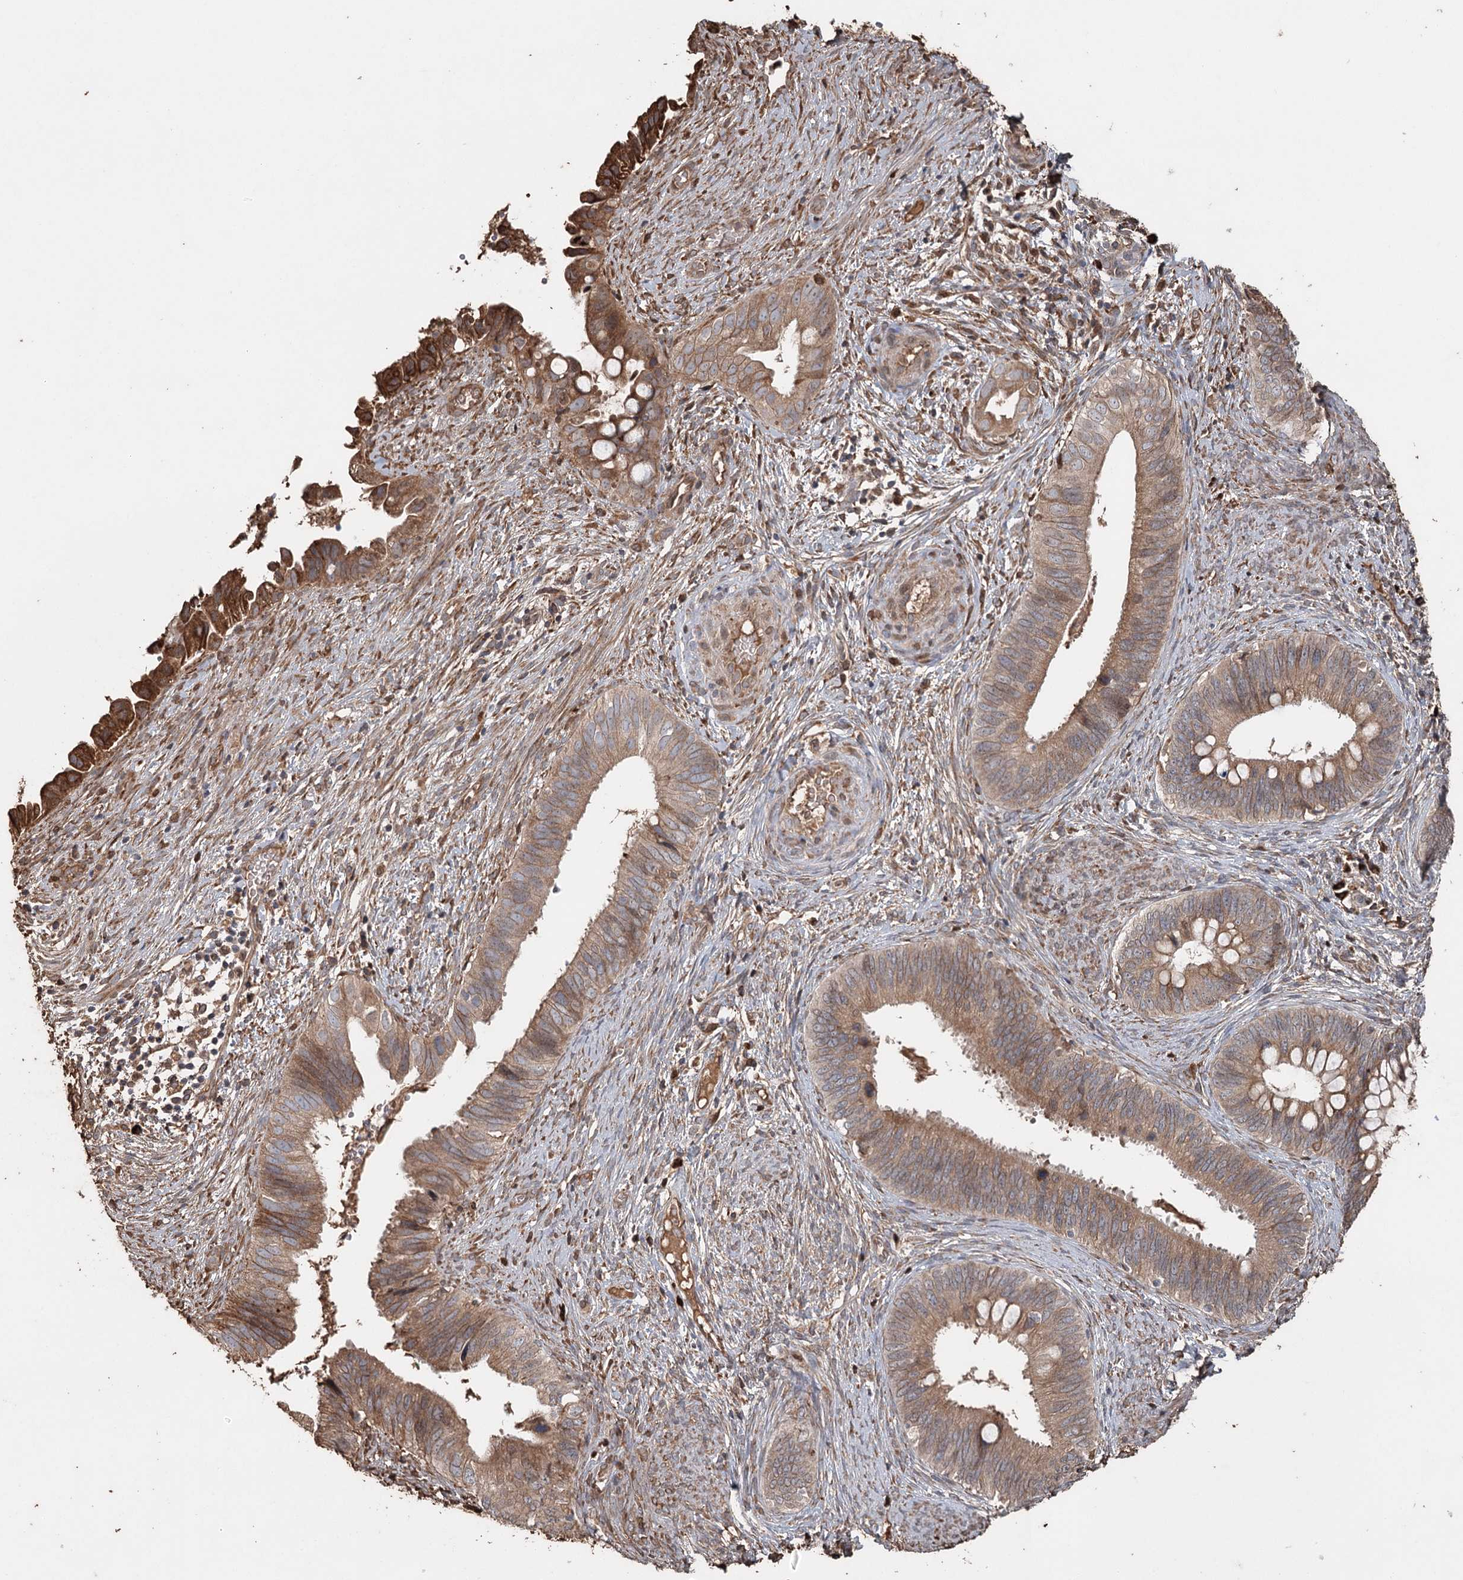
{"staining": {"intensity": "moderate", "quantity": ">75%", "location": "cytoplasmic/membranous"}, "tissue": "cervical cancer", "cell_type": "Tumor cells", "image_type": "cancer", "snomed": [{"axis": "morphology", "description": "Adenocarcinoma, NOS"}, {"axis": "topography", "description": "Cervix"}], "caption": "Brown immunohistochemical staining in cervical cancer (adenocarcinoma) shows moderate cytoplasmic/membranous expression in approximately >75% of tumor cells.", "gene": "SYVN1", "patient": {"sex": "female", "age": 42}}